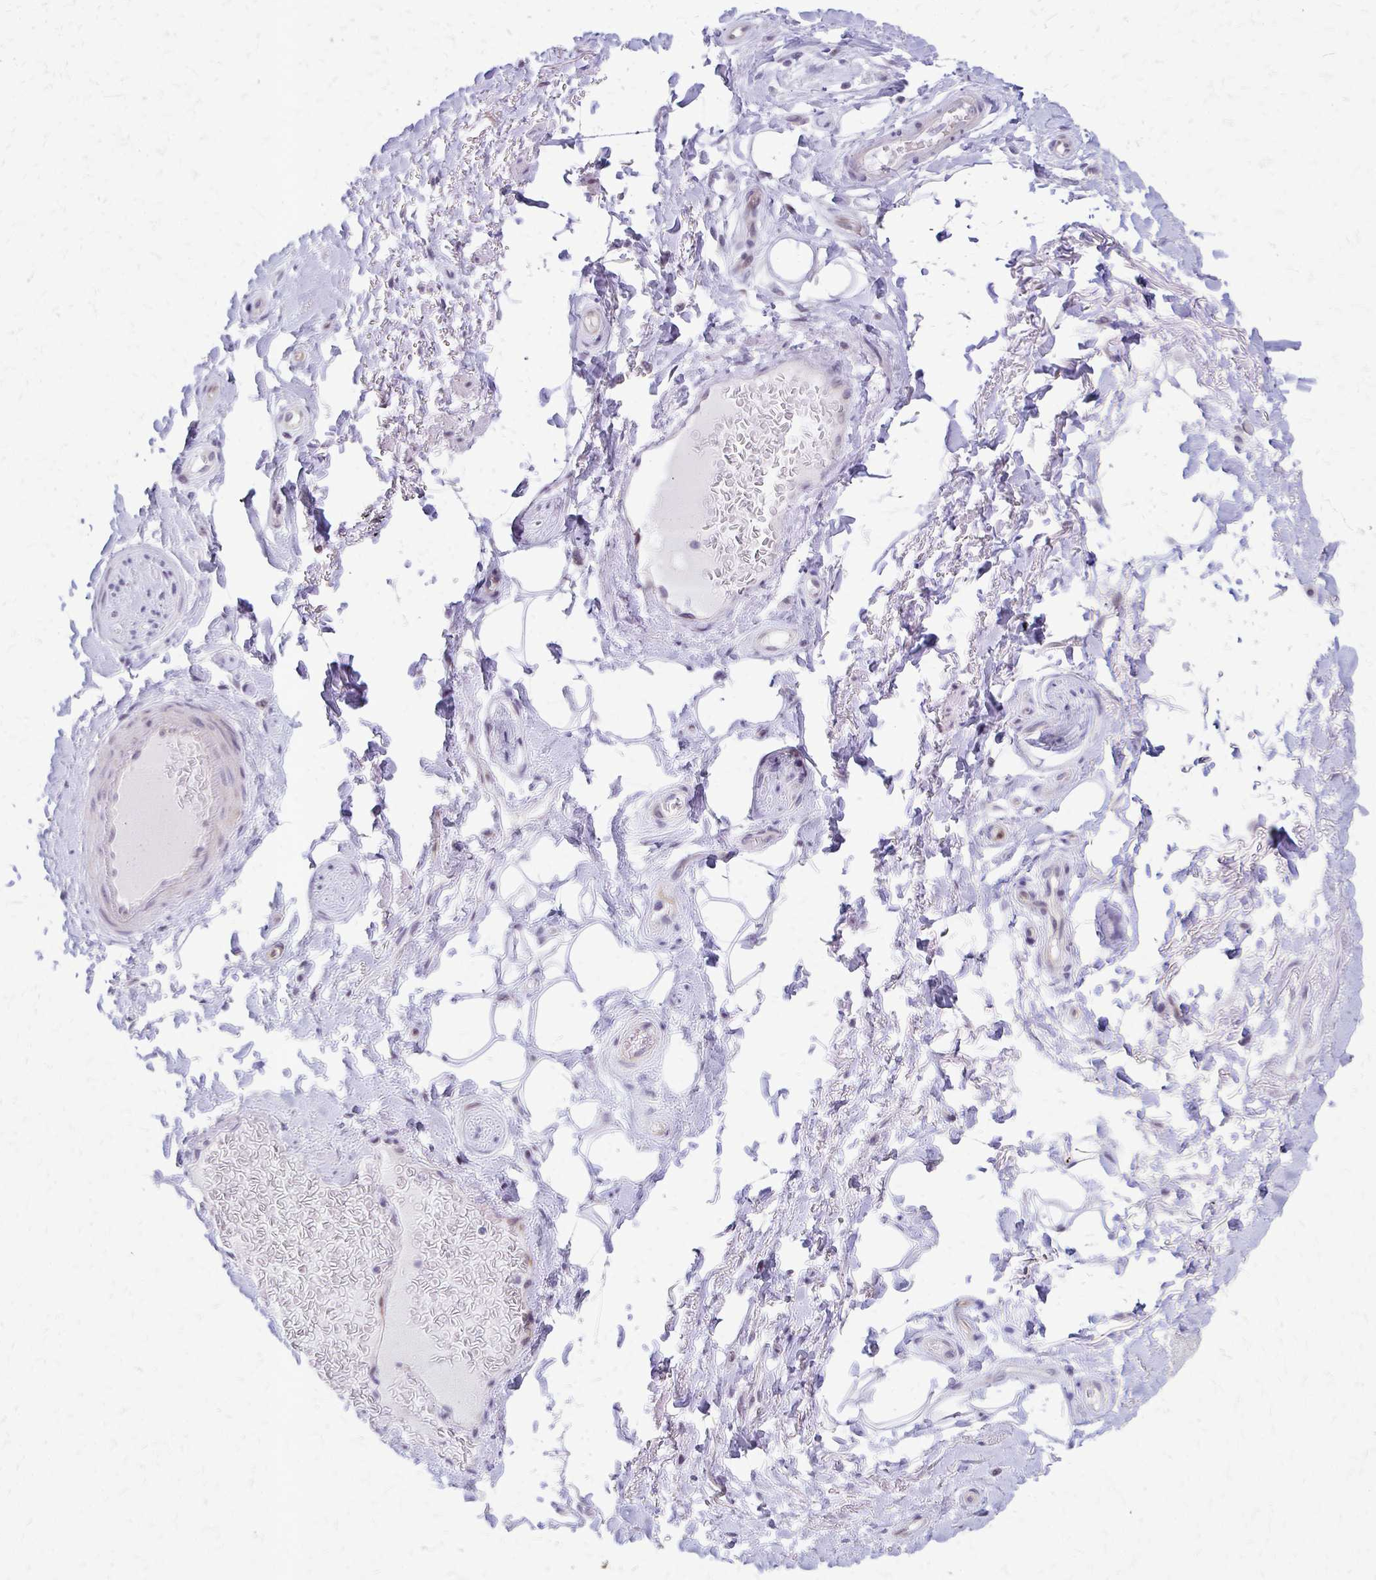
{"staining": {"intensity": "negative", "quantity": "none", "location": "none"}, "tissue": "adipose tissue", "cell_type": "Adipocytes", "image_type": "normal", "snomed": [{"axis": "morphology", "description": "Normal tissue, NOS"}, {"axis": "topography", "description": "Peripheral nerve tissue"}], "caption": "An immunohistochemistry (IHC) micrograph of benign adipose tissue is shown. There is no staining in adipocytes of adipose tissue.", "gene": "EPYC", "patient": {"sex": "male", "age": 51}}